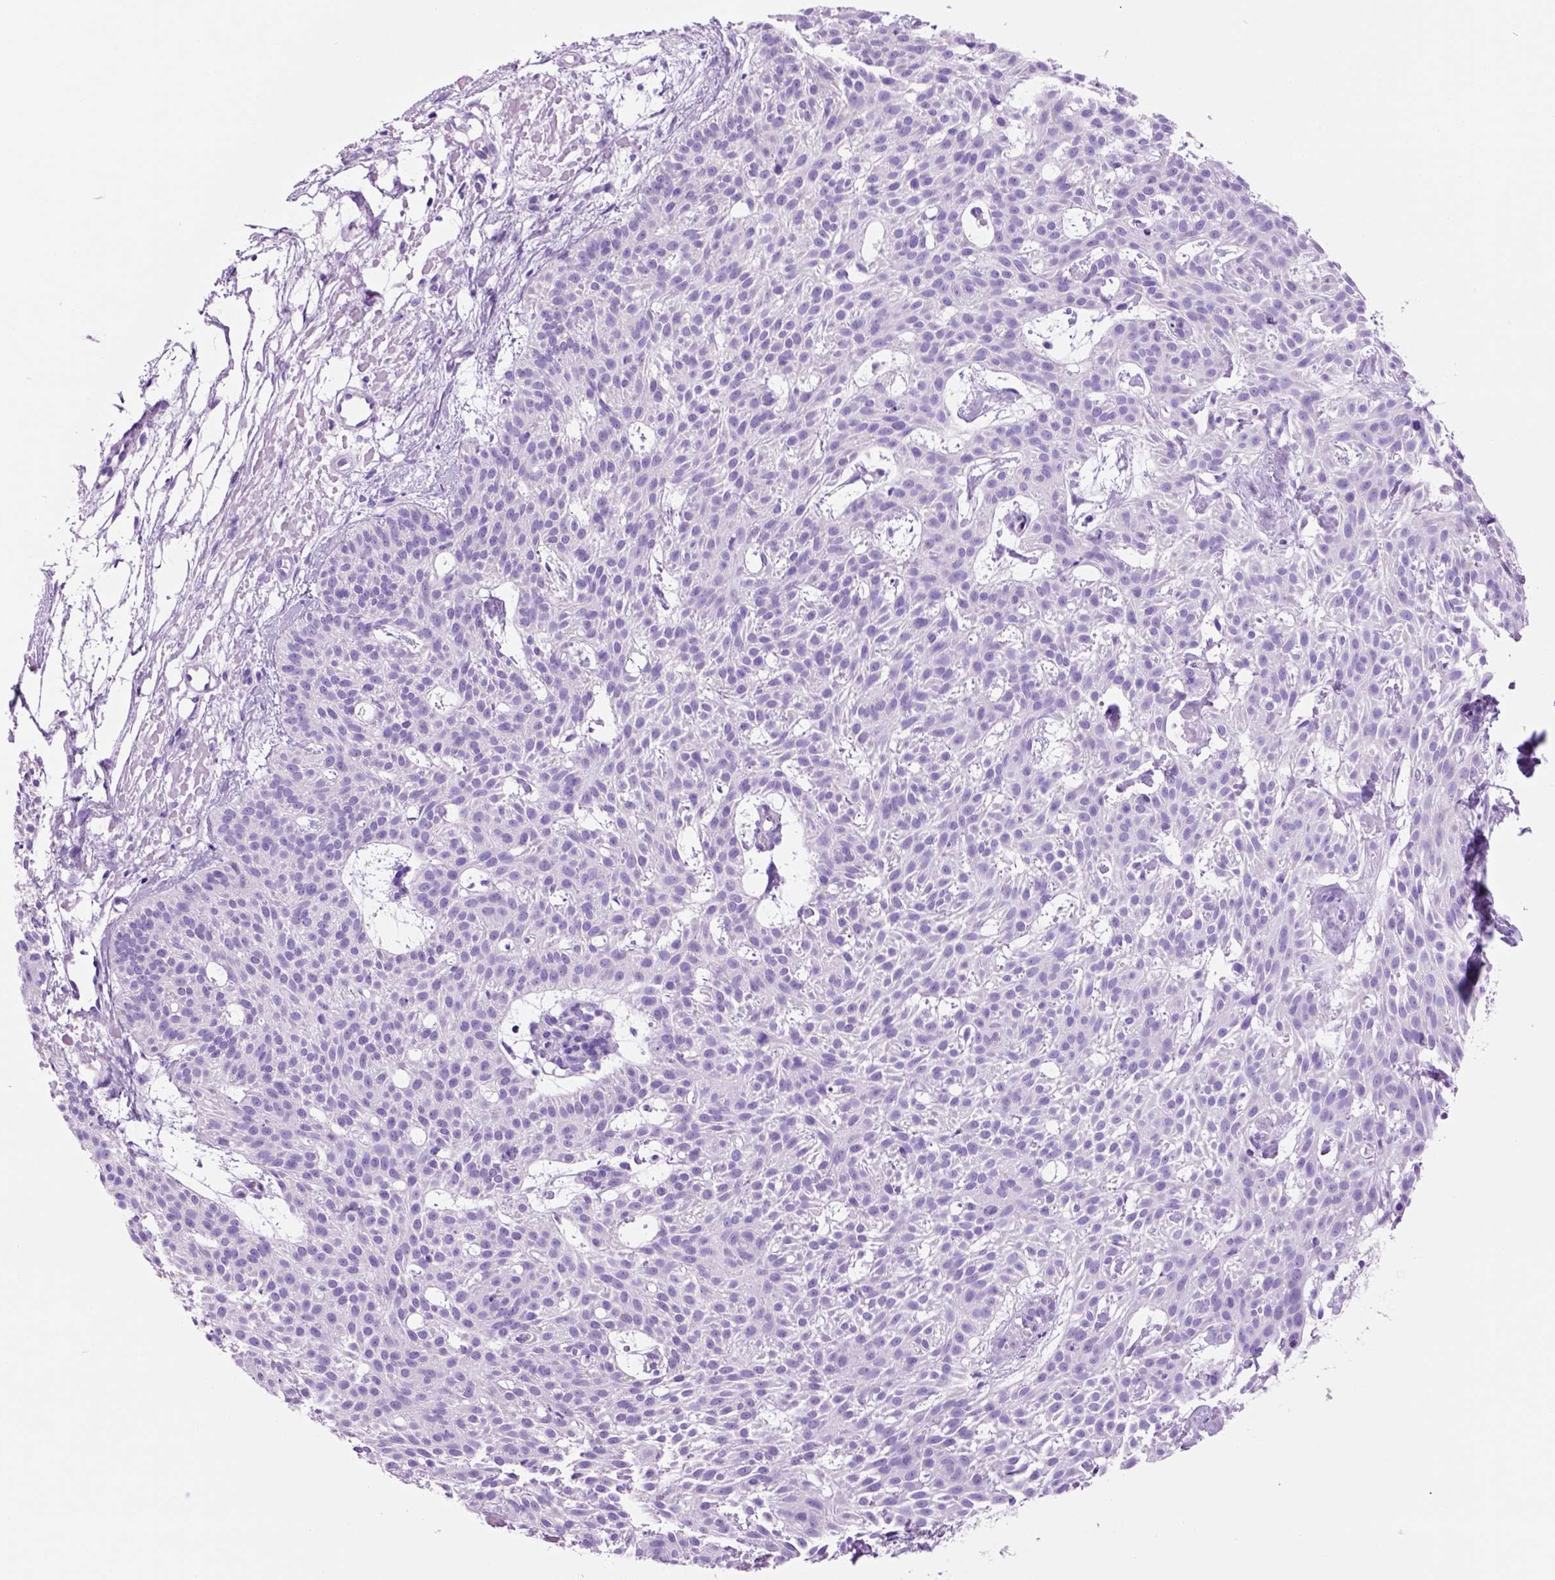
{"staining": {"intensity": "negative", "quantity": "none", "location": "none"}, "tissue": "skin cancer", "cell_type": "Tumor cells", "image_type": "cancer", "snomed": [{"axis": "morphology", "description": "Basal cell carcinoma"}, {"axis": "topography", "description": "Skin"}], "caption": "A histopathology image of human skin basal cell carcinoma is negative for staining in tumor cells. (Stains: DAB (3,3'-diaminobenzidine) immunohistochemistry (IHC) with hematoxylin counter stain, Microscopy: brightfield microscopy at high magnification).", "gene": "HHIPL2", "patient": {"sex": "female", "age": 78}}